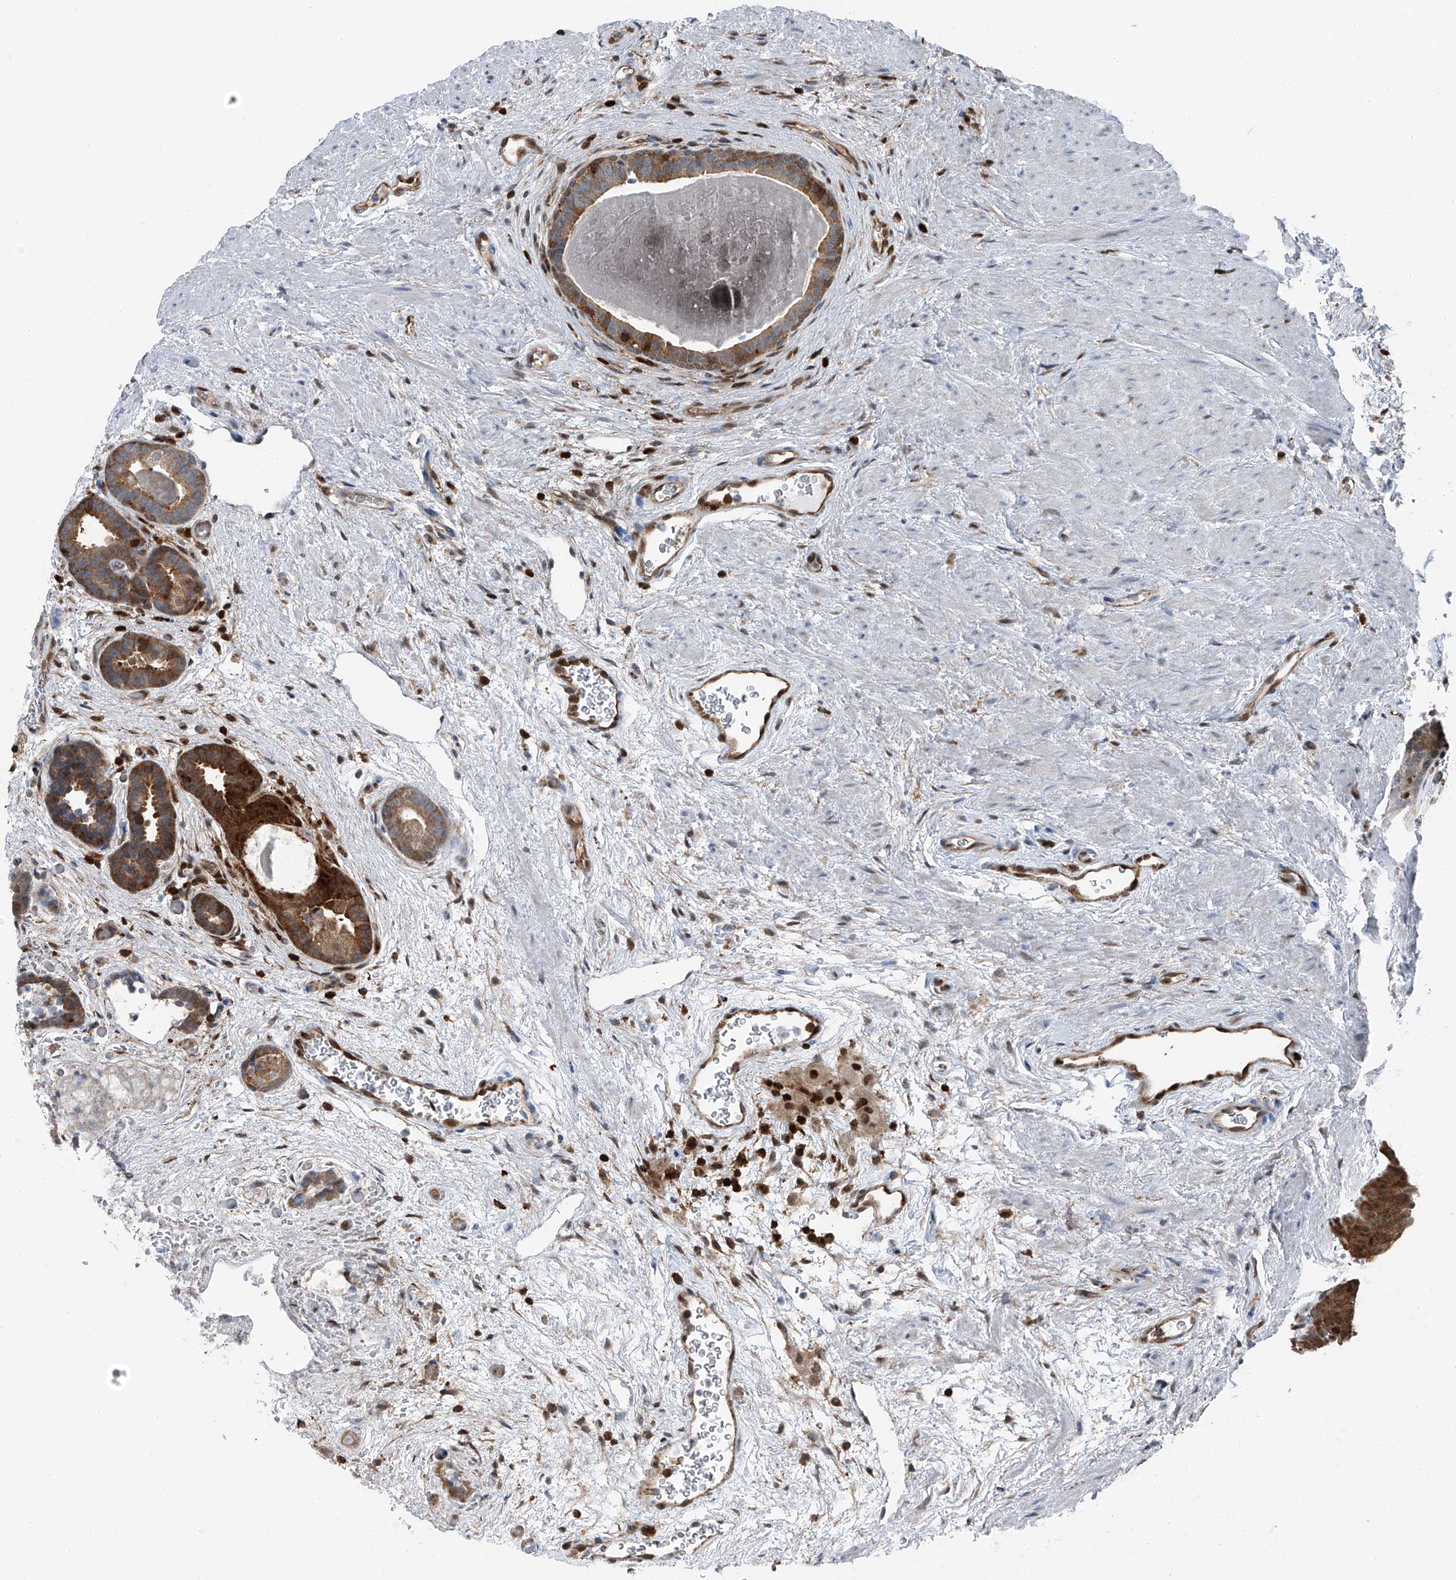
{"staining": {"intensity": "moderate", "quantity": "25%-75%", "location": "cytoplasmic/membranous,nuclear"}, "tissue": "prostate", "cell_type": "Glandular cells", "image_type": "normal", "snomed": [{"axis": "morphology", "description": "Normal tissue, NOS"}, {"axis": "topography", "description": "Prostate"}], "caption": "Immunohistochemistry (IHC) staining of normal prostate, which reveals medium levels of moderate cytoplasmic/membranous,nuclear staining in about 25%-75% of glandular cells indicating moderate cytoplasmic/membranous,nuclear protein expression. The staining was performed using DAB (brown) for protein detection and nuclei were counterstained in hematoxylin (blue).", "gene": "PSMB10", "patient": {"sex": "male", "age": 48}}